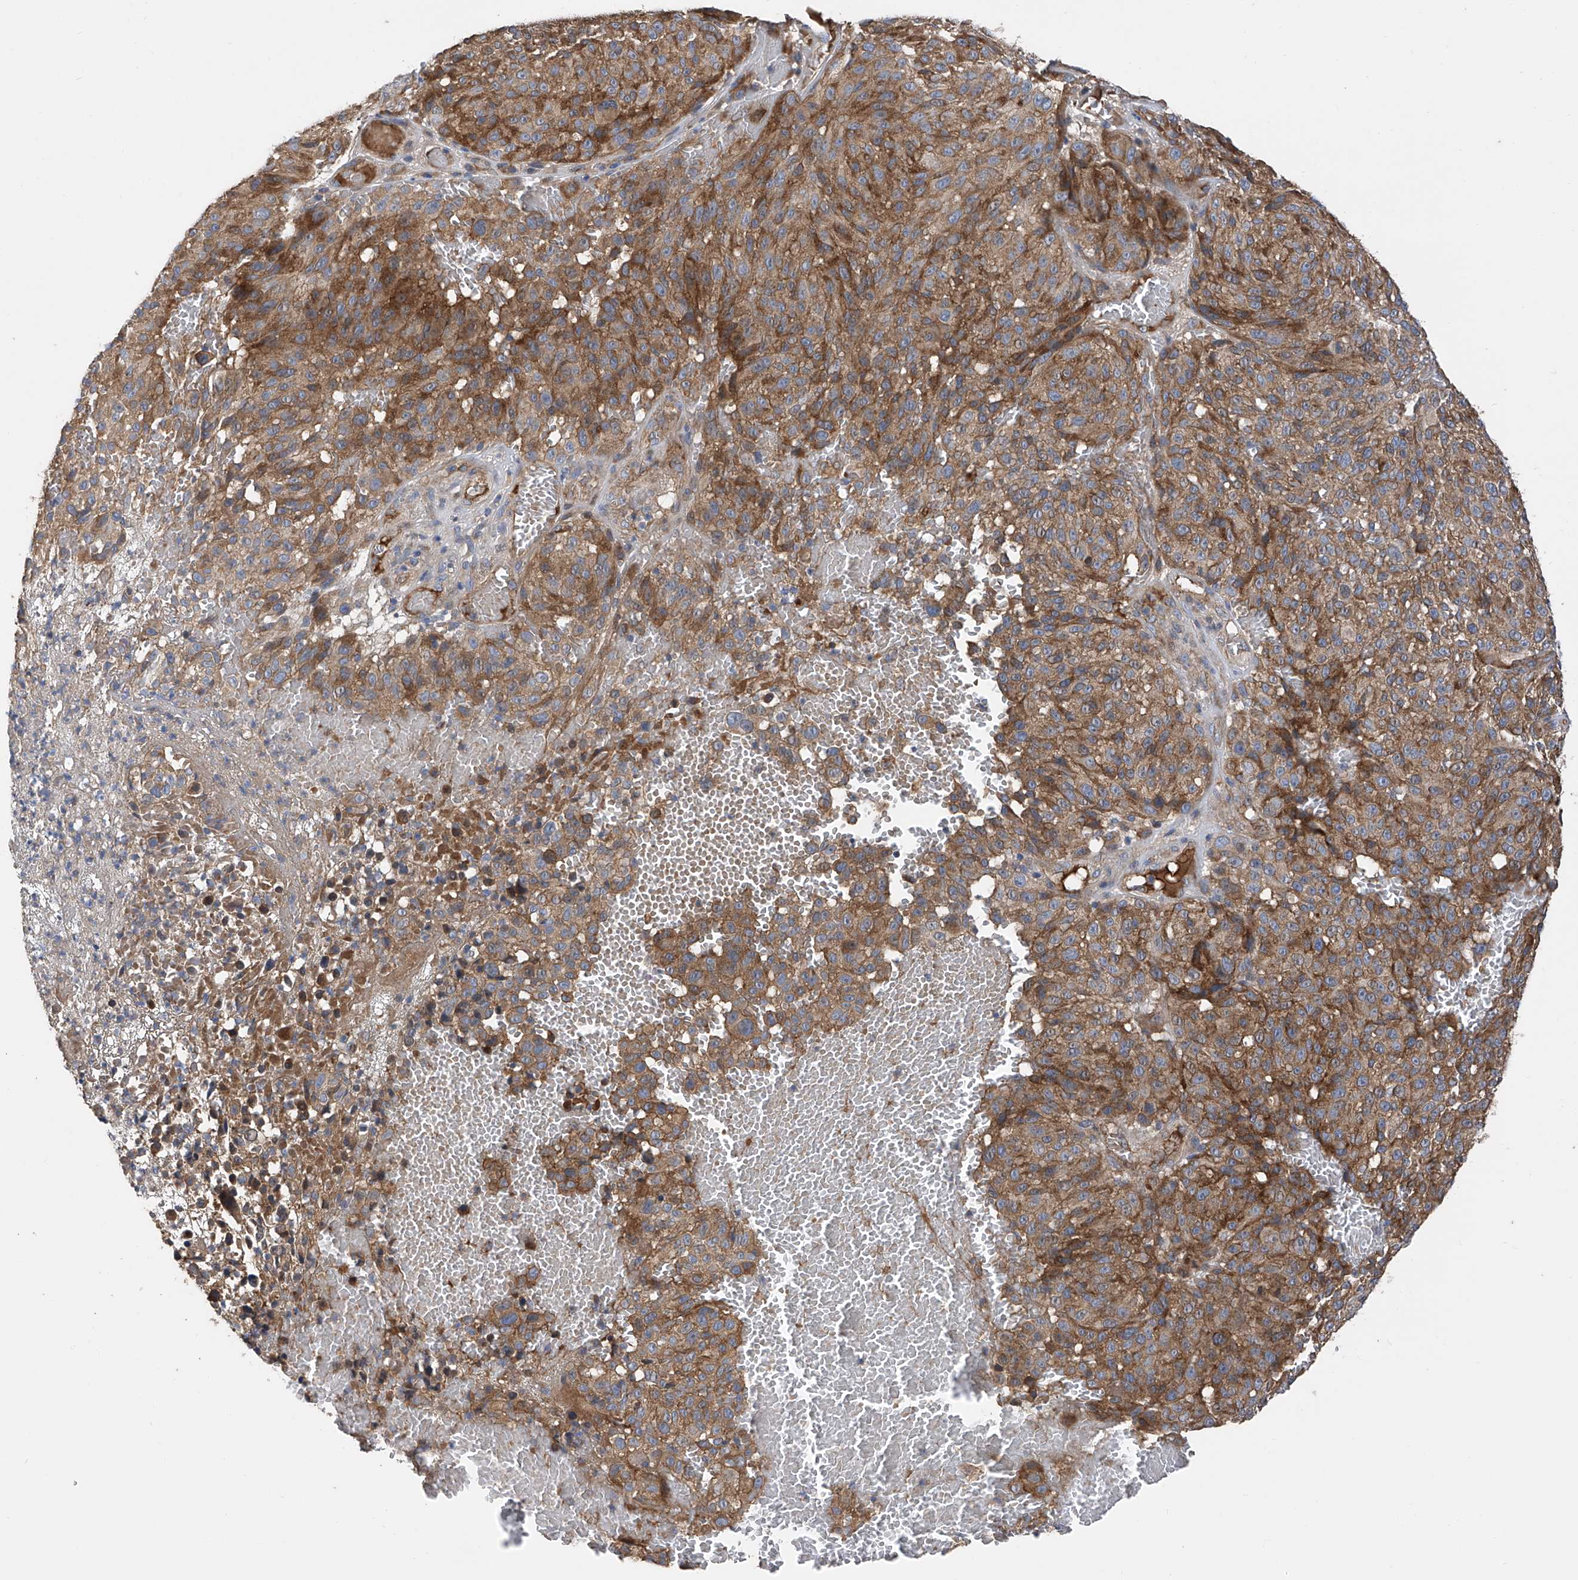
{"staining": {"intensity": "moderate", "quantity": ">75%", "location": "cytoplasmic/membranous"}, "tissue": "melanoma", "cell_type": "Tumor cells", "image_type": "cancer", "snomed": [{"axis": "morphology", "description": "Malignant melanoma, NOS"}, {"axis": "topography", "description": "Skin"}], "caption": "An immunohistochemistry photomicrograph of neoplastic tissue is shown. Protein staining in brown highlights moderate cytoplasmic/membranous positivity in malignant melanoma within tumor cells. The protein of interest is shown in brown color, while the nuclei are stained blue.", "gene": "PTK2", "patient": {"sex": "male", "age": 83}}